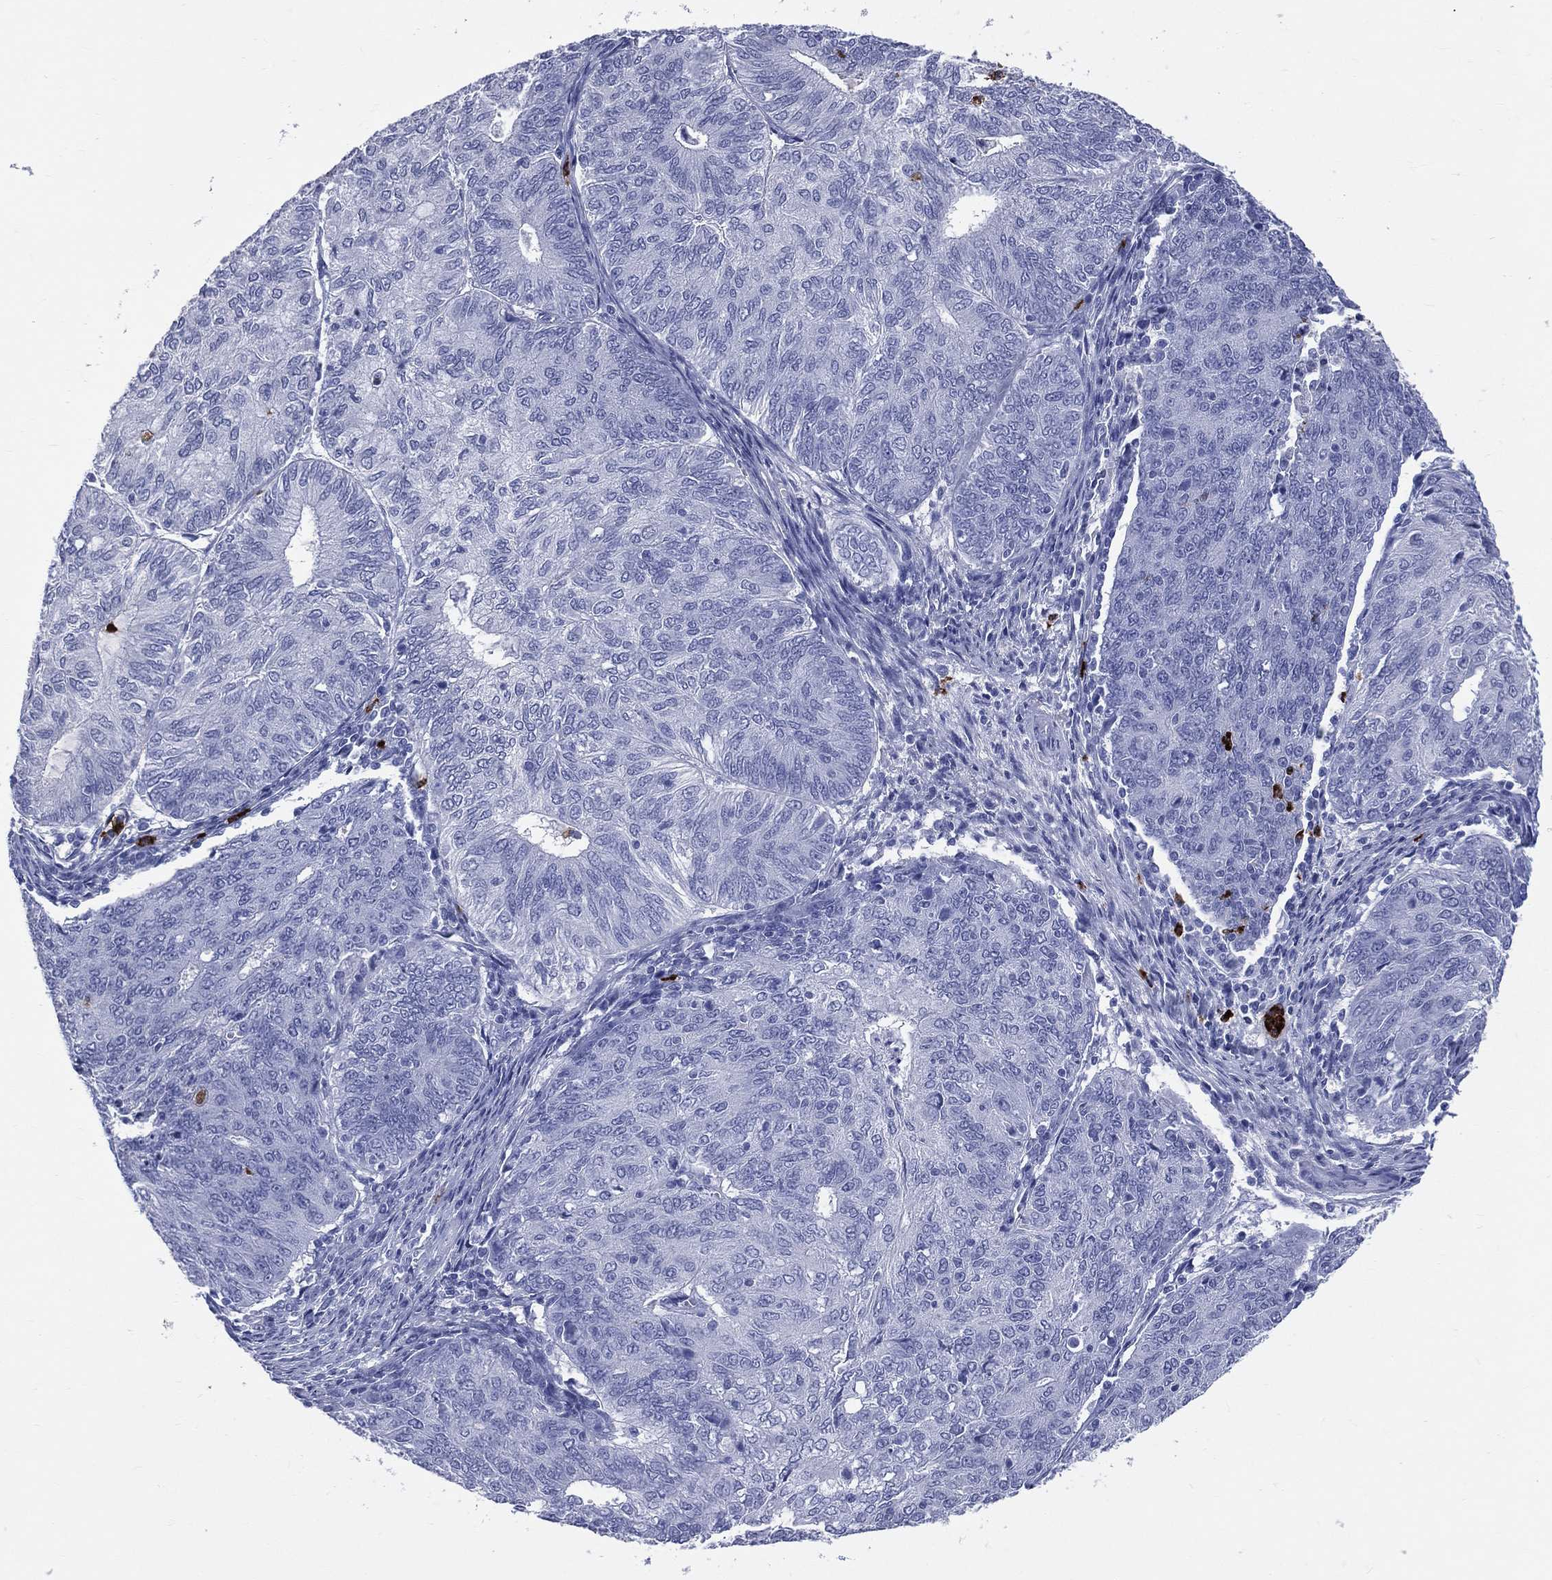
{"staining": {"intensity": "negative", "quantity": "none", "location": "none"}, "tissue": "endometrial cancer", "cell_type": "Tumor cells", "image_type": "cancer", "snomed": [{"axis": "morphology", "description": "Adenocarcinoma, NOS"}, {"axis": "topography", "description": "Endometrium"}], "caption": "This photomicrograph is of endometrial adenocarcinoma stained with IHC to label a protein in brown with the nuclei are counter-stained blue. There is no positivity in tumor cells.", "gene": "PGLYRP1", "patient": {"sex": "female", "age": 82}}